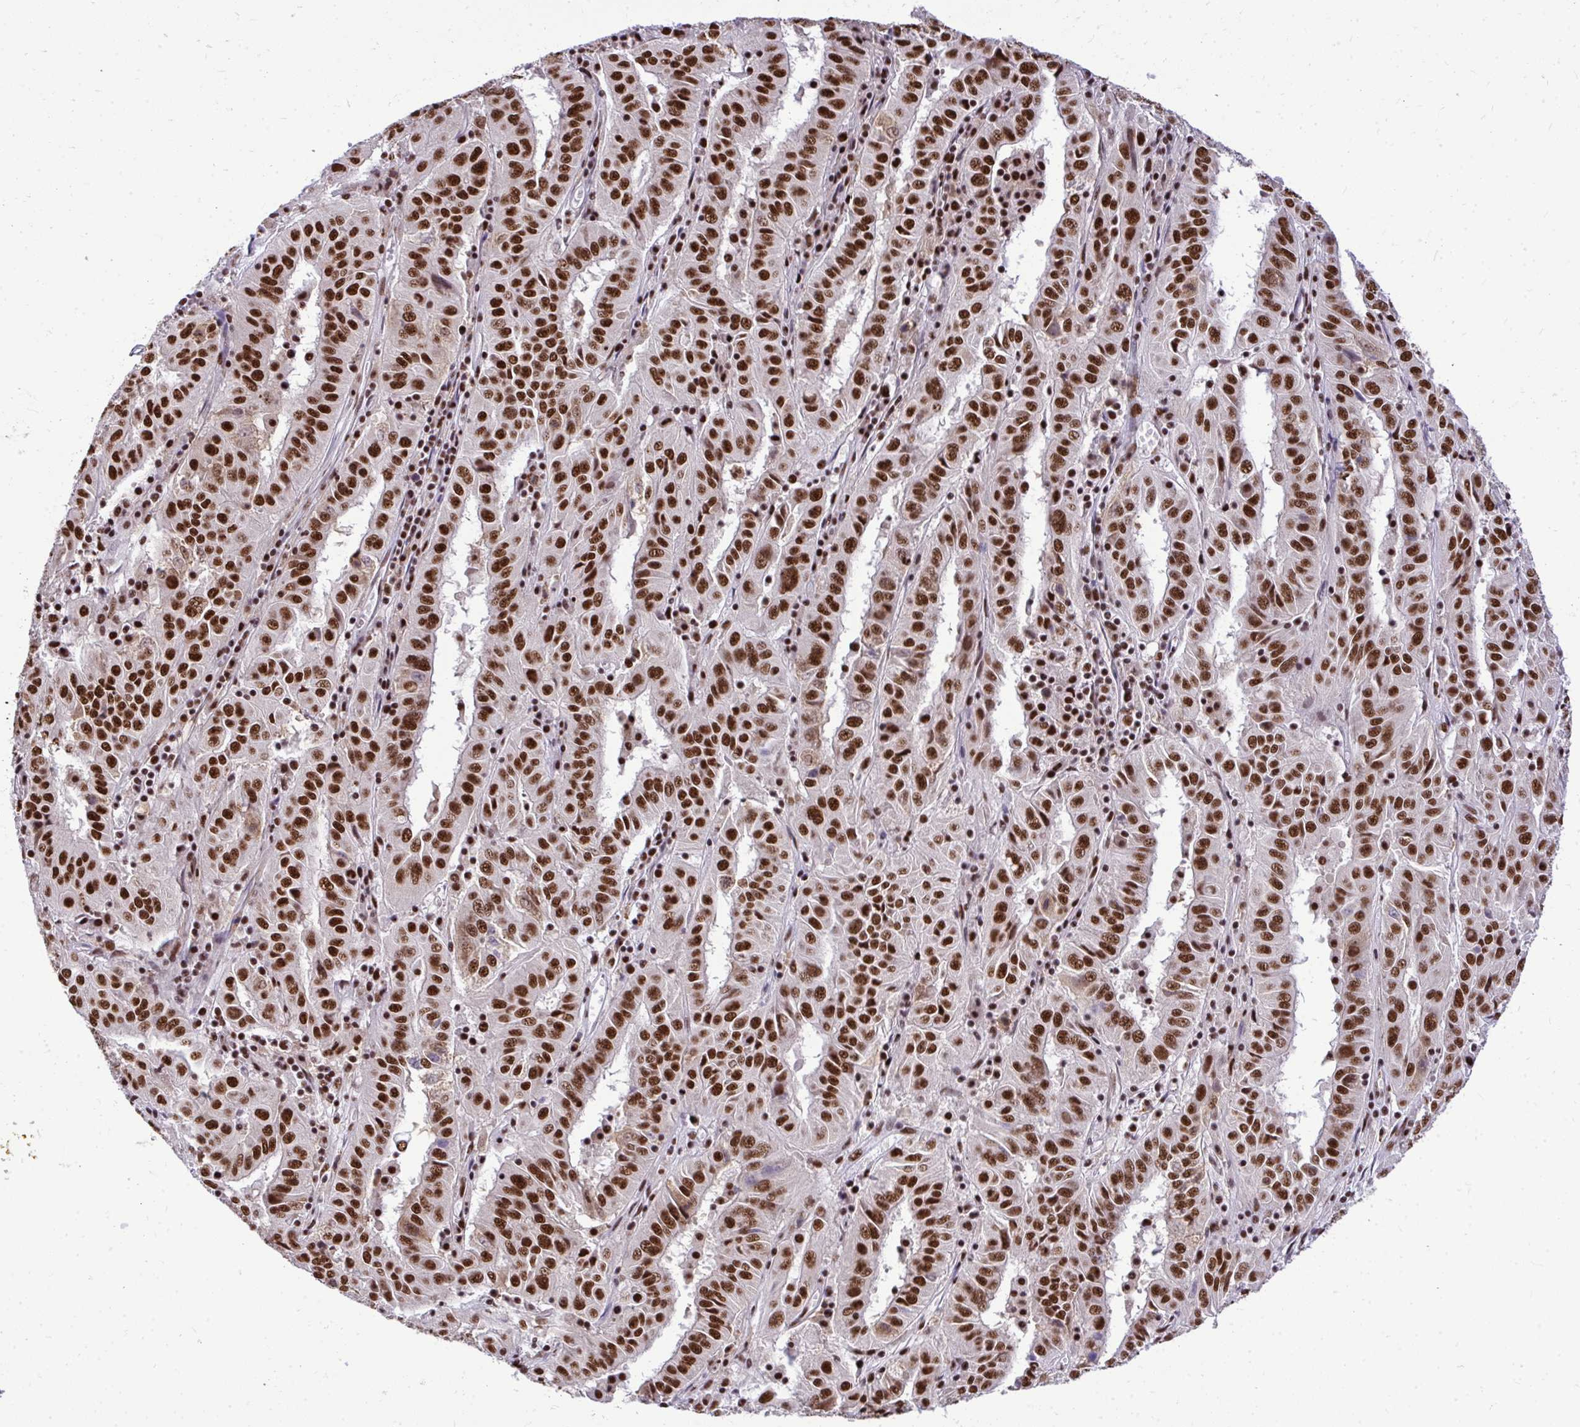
{"staining": {"intensity": "strong", "quantity": ">75%", "location": "nuclear"}, "tissue": "pancreatic cancer", "cell_type": "Tumor cells", "image_type": "cancer", "snomed": [{"axis": "morphology", "description": "Adenocarcinoma, NOS"}, {"axis": "topography", "description": "Pancreas"}], "caption": "Approximately >75% of tumor cells in human pancreatic cancer display strong nuclear protein staining as visualized by brown immunohistochemical staining.", "gene": "PRPF19", "patient": {"sex": "male", "age": 63}}